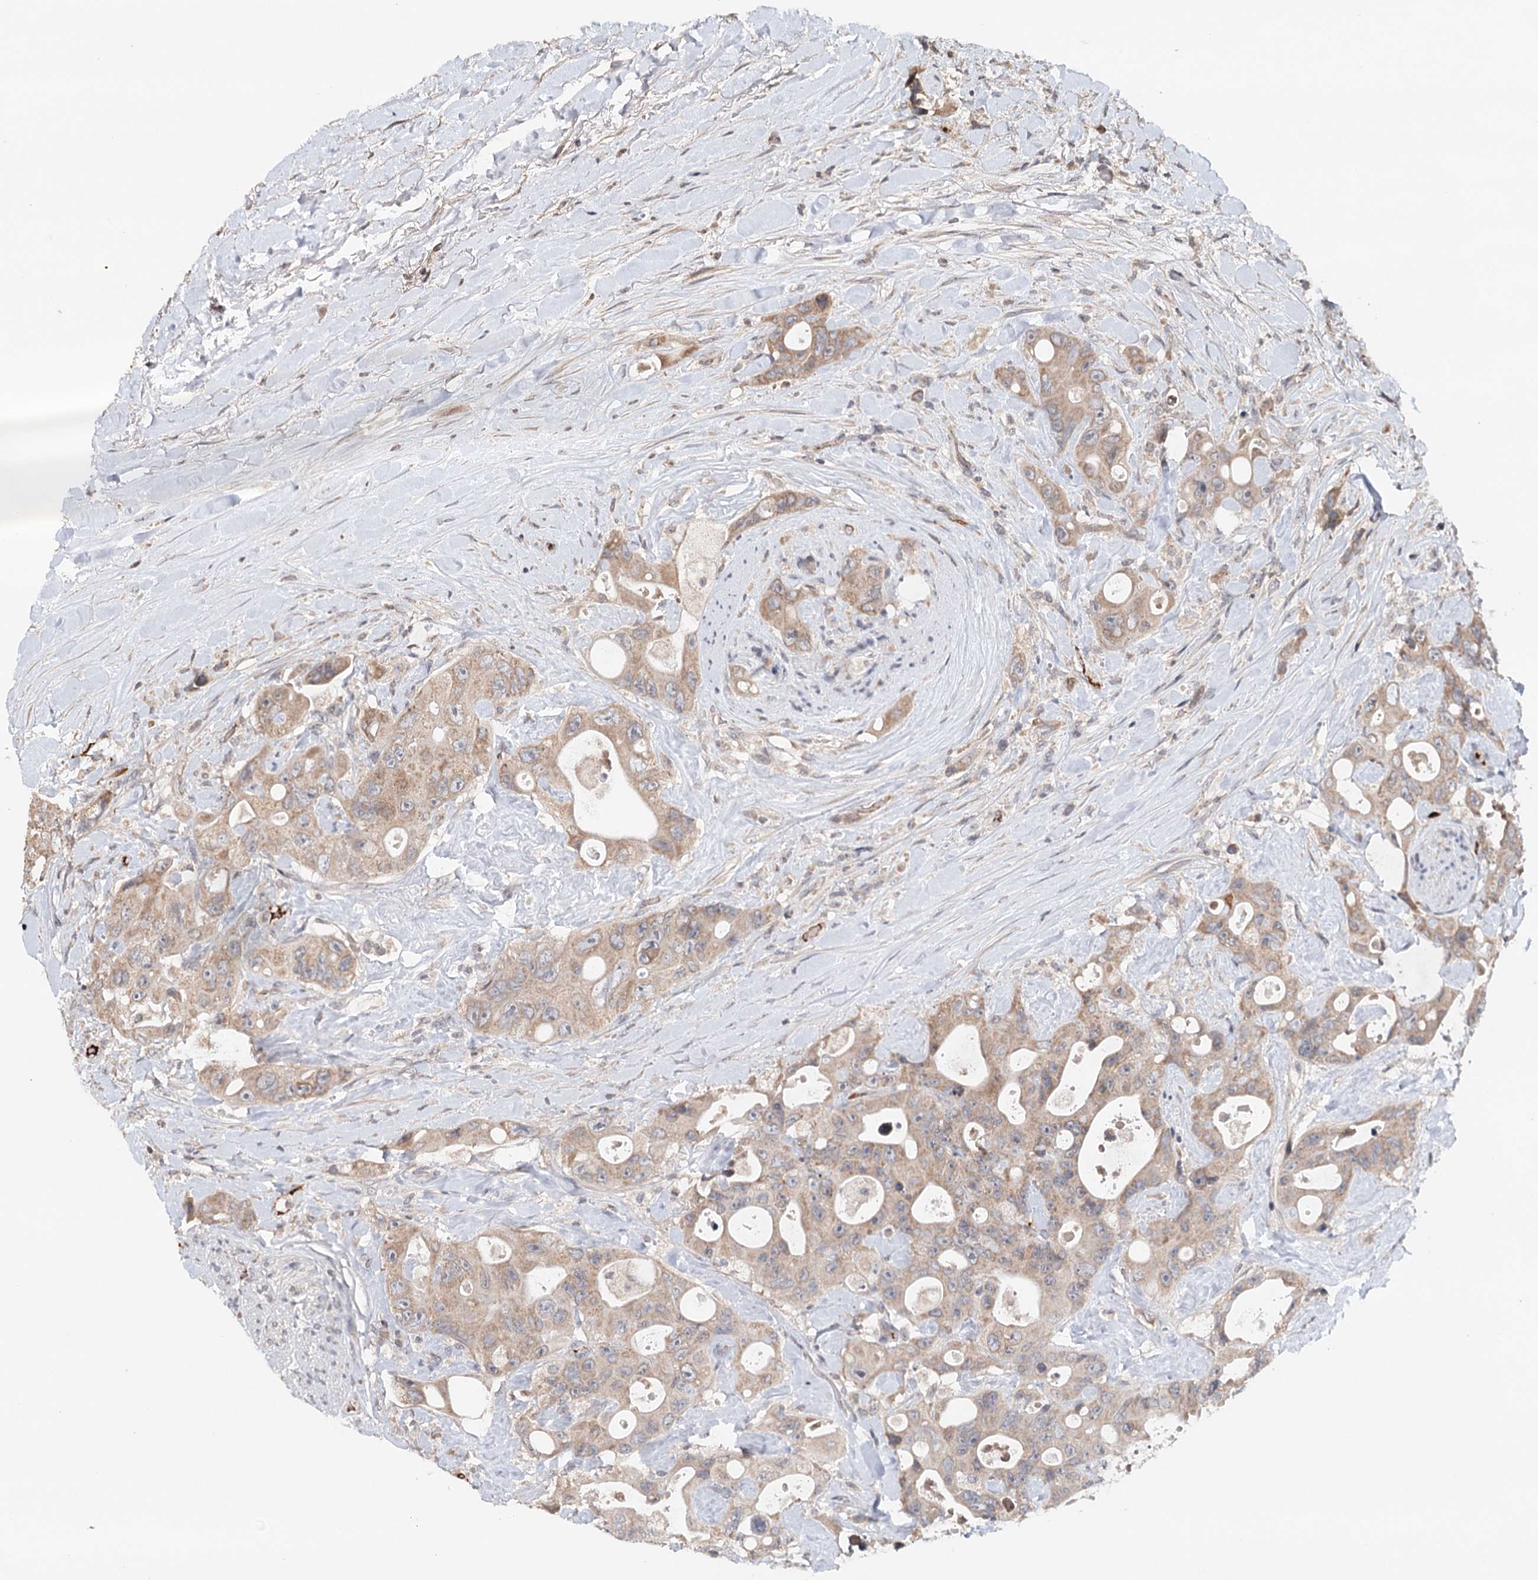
{"staining": {"intensity": "weak", "quantity": ">75%", "location": "cytoplasmic/membranous"}, "tissue": "colorectal cancer", "cell_type": "Tumor cells", "image_type": "cancer", "snomed": [{"axis": "morphology", "description": "Adenocarcinoma, NOS"}, {"axis": "topography", "description": "Colon"}], "caption": "The photomicrograph shows immunohistochemical staining of adenocarcinoma (colorectal). There is weak cytoplasmic/membranous expression is present in about >75% of tumor cells.", "gene": "ICOS", "patient": {"sex": "female", "age": 46}}